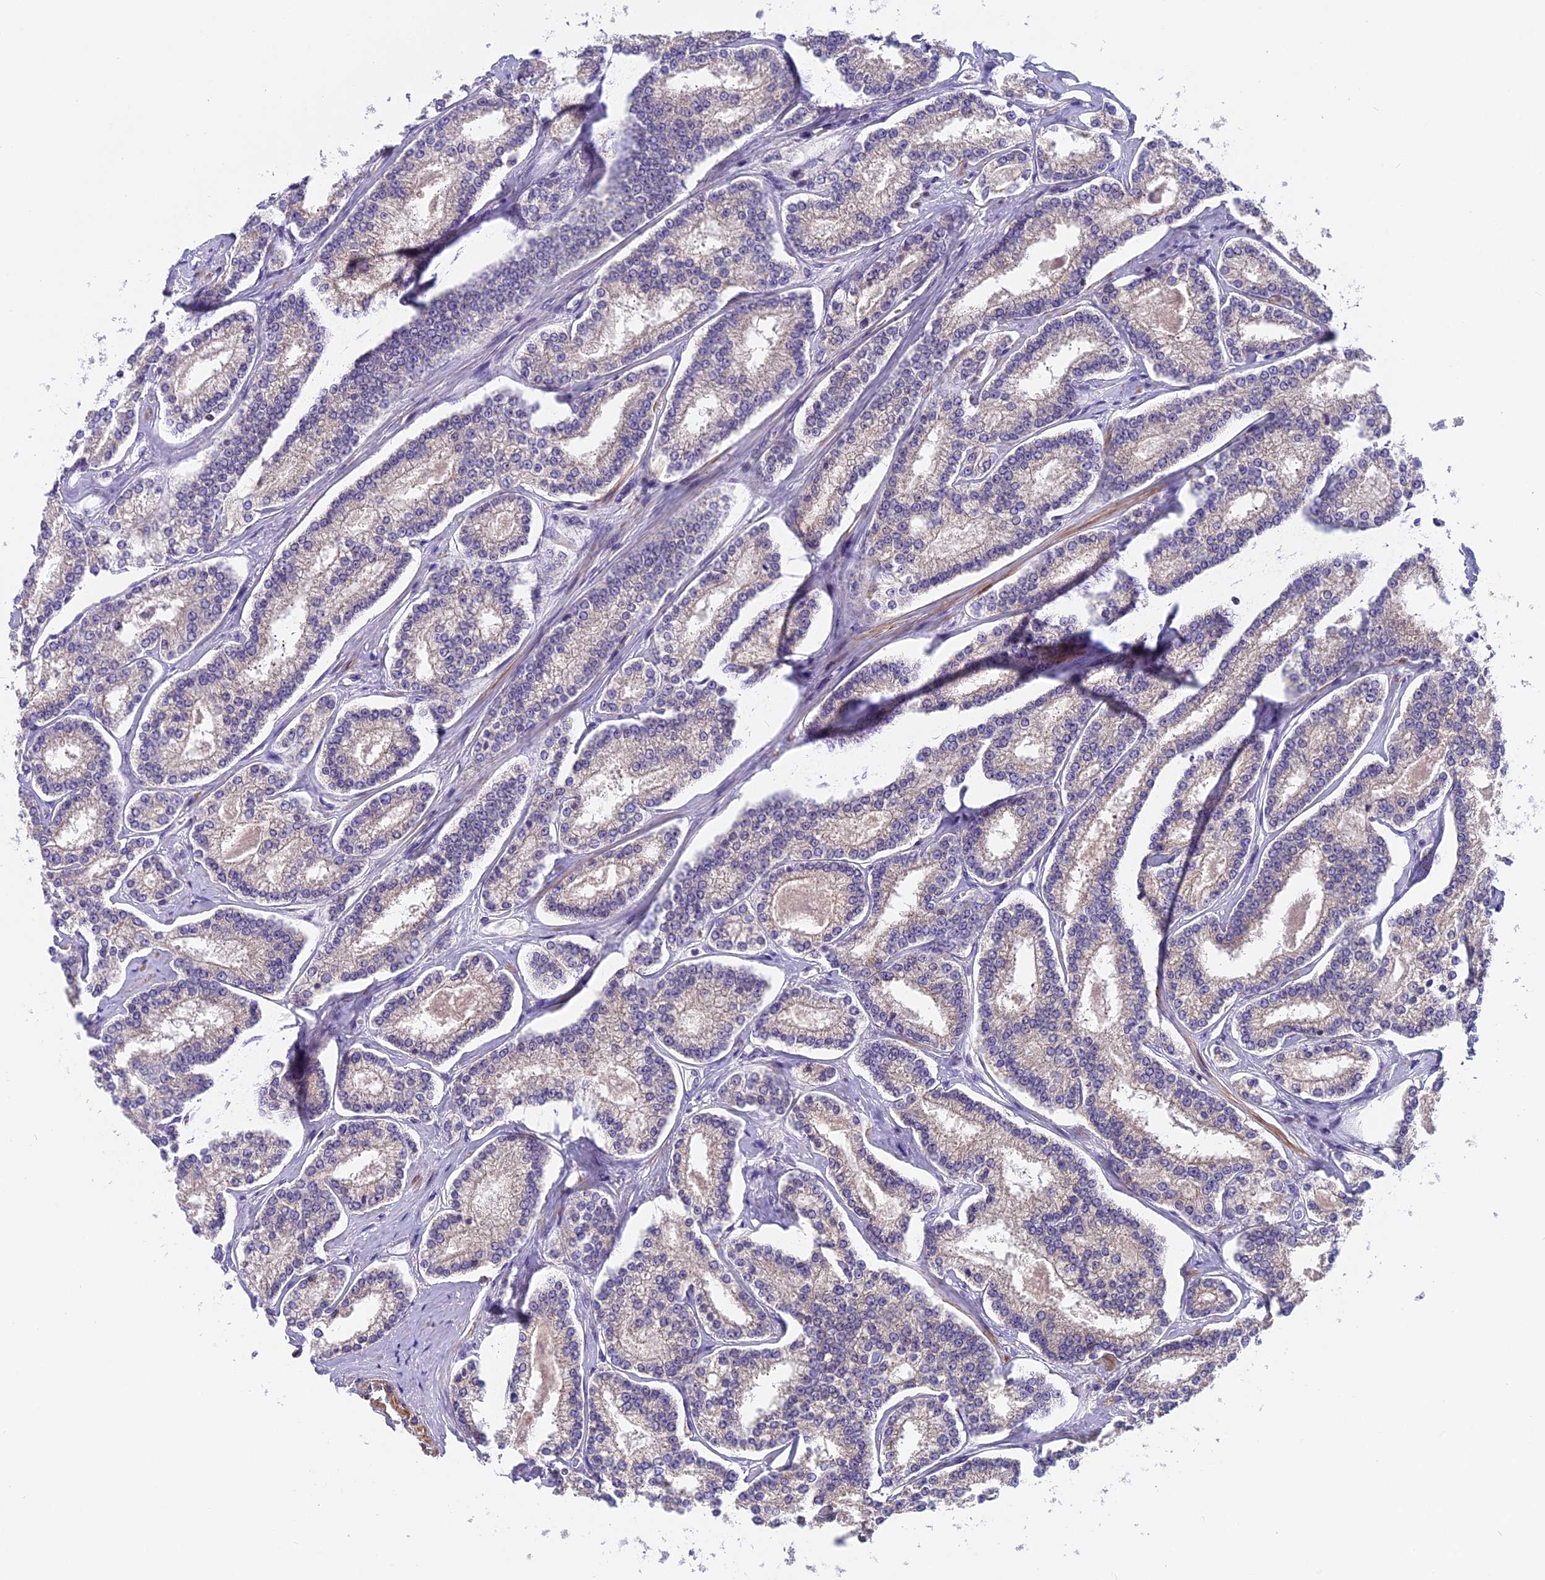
{"staining": {"intensity": "negative", "quantity": "none", "location": "none"}, "tissue": "prostate cancer", "cell_type": "Tumor cells", "image_type": "cancer", "snomed": [{"axis": "morphology", "description": "Normal tissue, NOS"}, {"axis": "morphology", "description": "Adenocarcinoma, High grade"}, {"axis": "topography", "description": "Prostate"}], "caption": "Immunohistochemical staining of human prostate cancer shows no significant staining in tumor cells.", "gene": "FAM98C", "patient": {"sex": "male", "age": 83}}